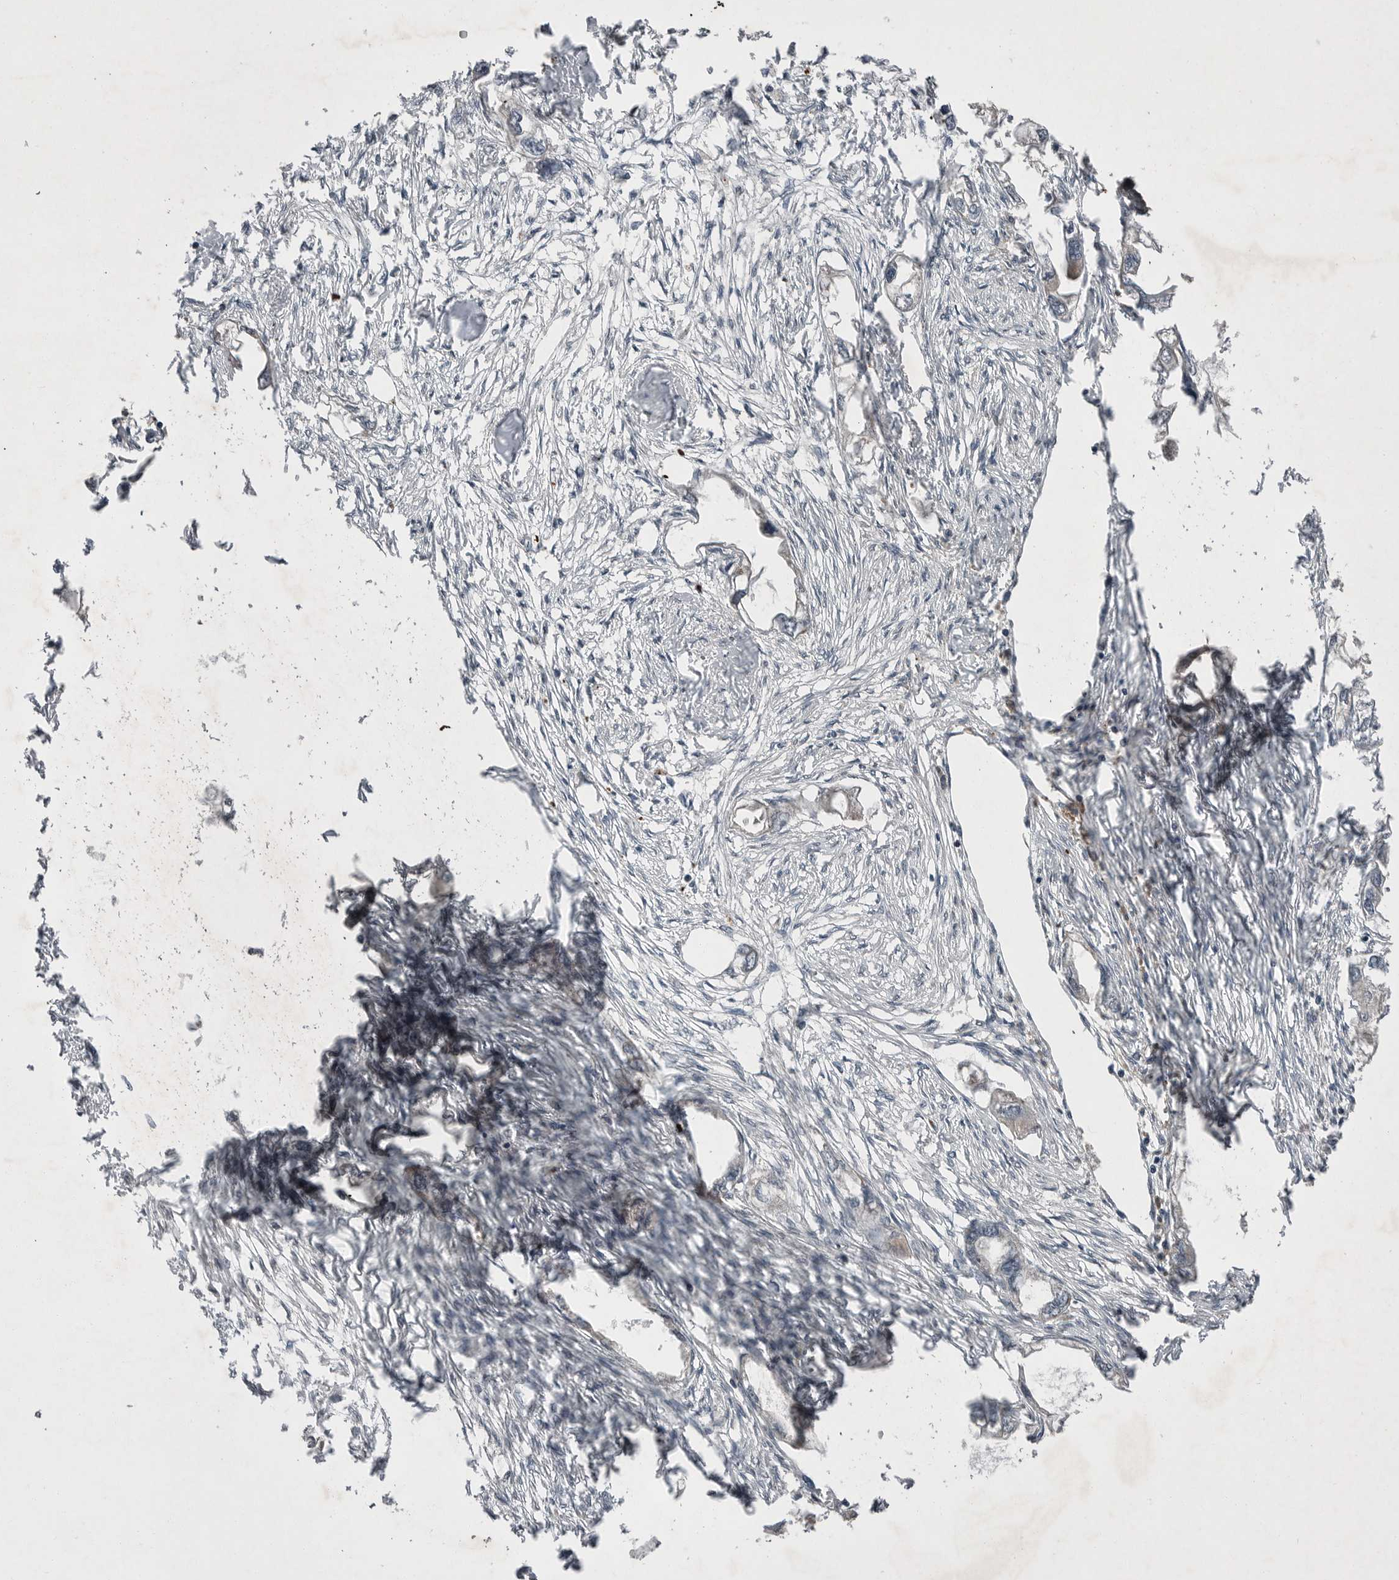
{"staining": {"intensity": "negative", "quantity": "none", "location": "none"}, "tissue": "endometrial cancer", "cell_type": "Tumor cells", "image_type": "cancer", "snomed": [{"axis": "morphology", "description": "Adenocarcinoma, NOS"}, {"axis": "morphology", "description": "Adenocarcinoma, metastatic, NOS"}, {"axis": "topography", "description": "Adipose tissue"}, {"axis": "topography", "description": "Endometrium"}], "caption": "IHC image of human endometrial cancer (metastatic adenocarcinoma) stained for a protein (brown), which demonstrates no positivity in tumor cells.", "gene": "SCP2", "patient": {"sex": "female", "age": 67}}